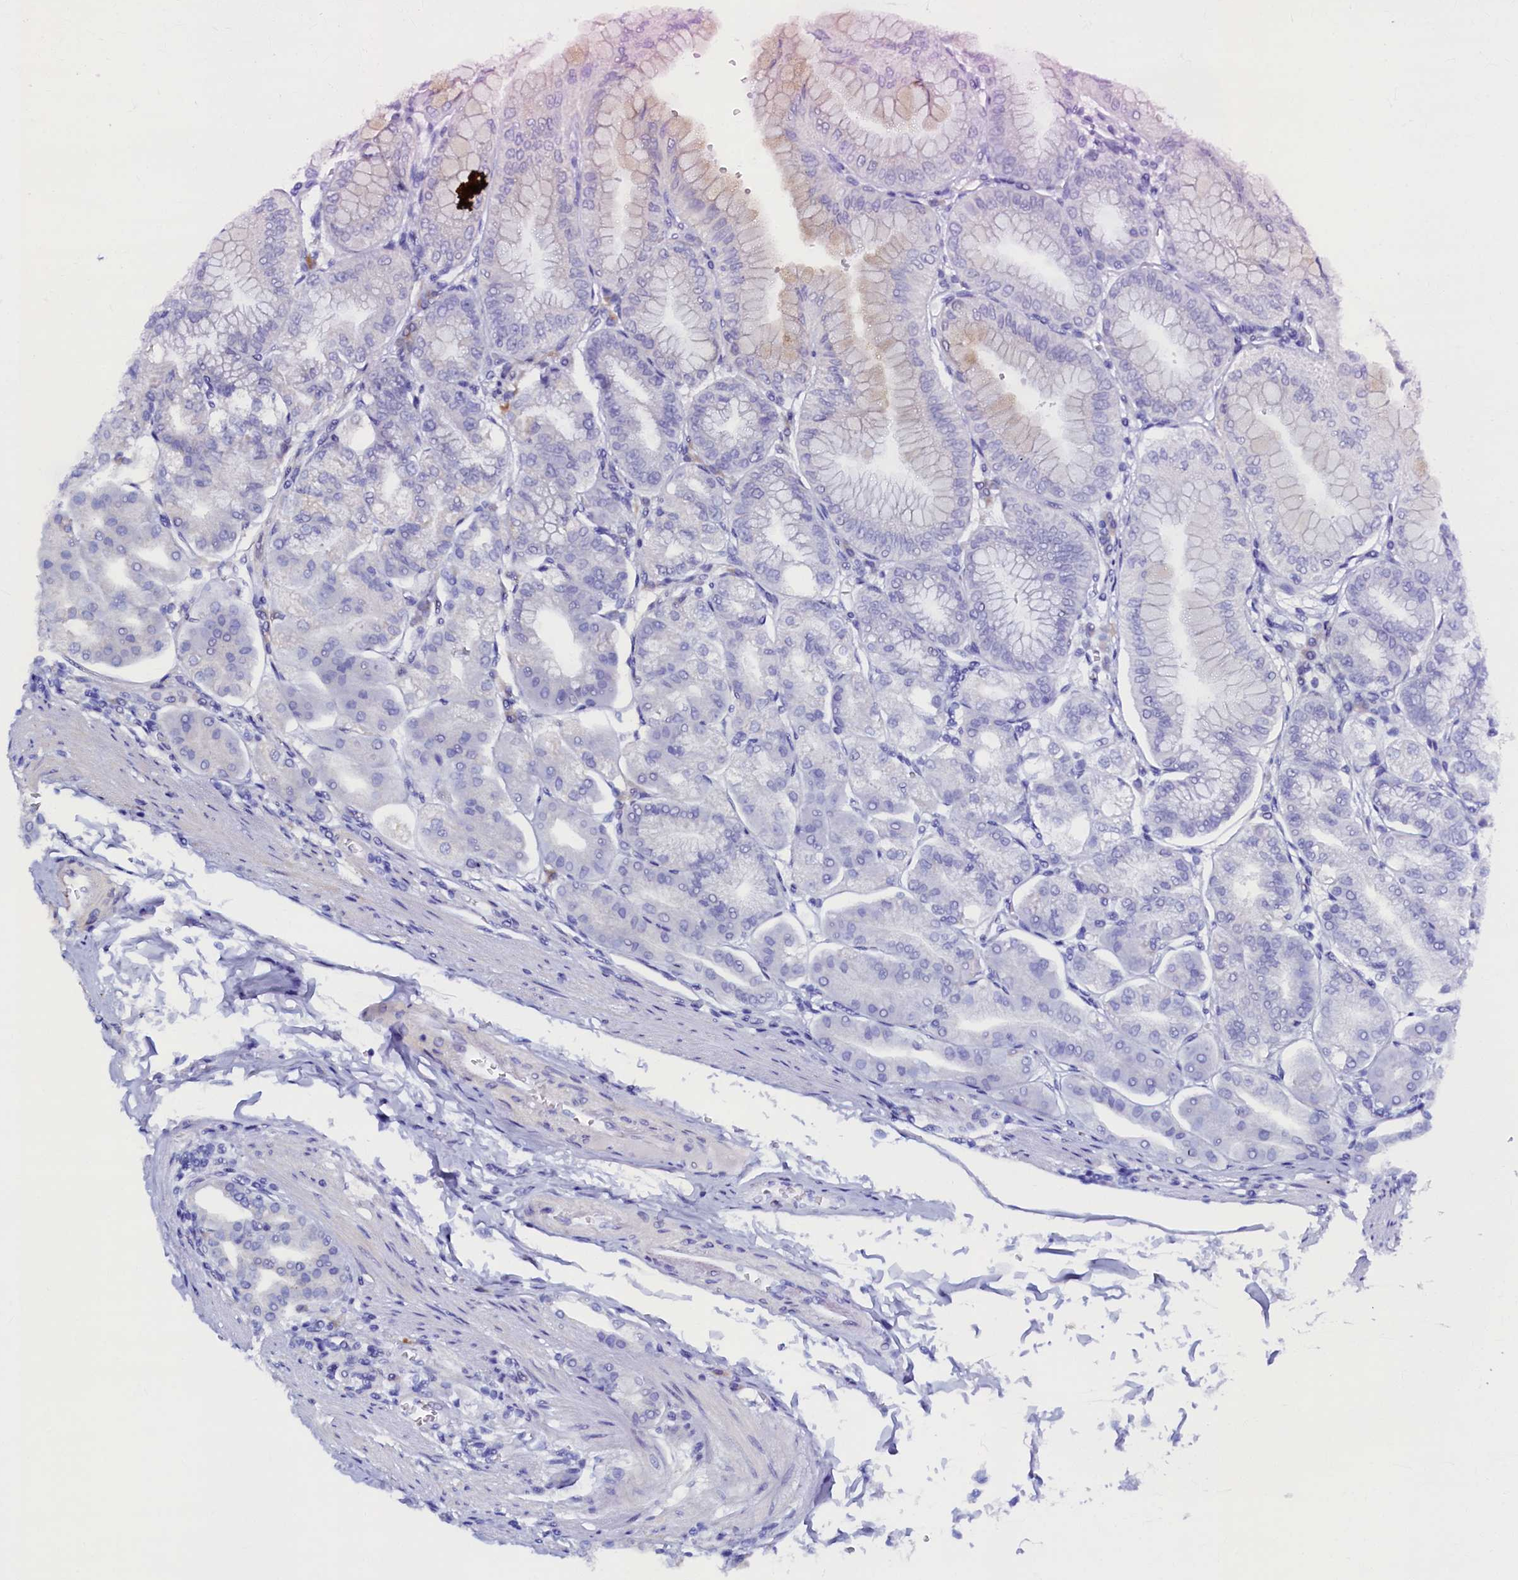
{"staining": {"intensity": "negative", "quantity": "none", "location": "none"}, "tissue": "stomach", "cell_type": "Glandular cells", "image_type": "normal", "snomed": [{"axis": "morphology", "description": "Normal tissue, NOS"}, {"axis": "topography", "description": "Stomach, lower"}], "caption": "Histopathology image shows no significant protein expression in glandular cells of normal stomach.", "gene": "SLC16A14", "patient": {"sex": "male", "age": 71}}